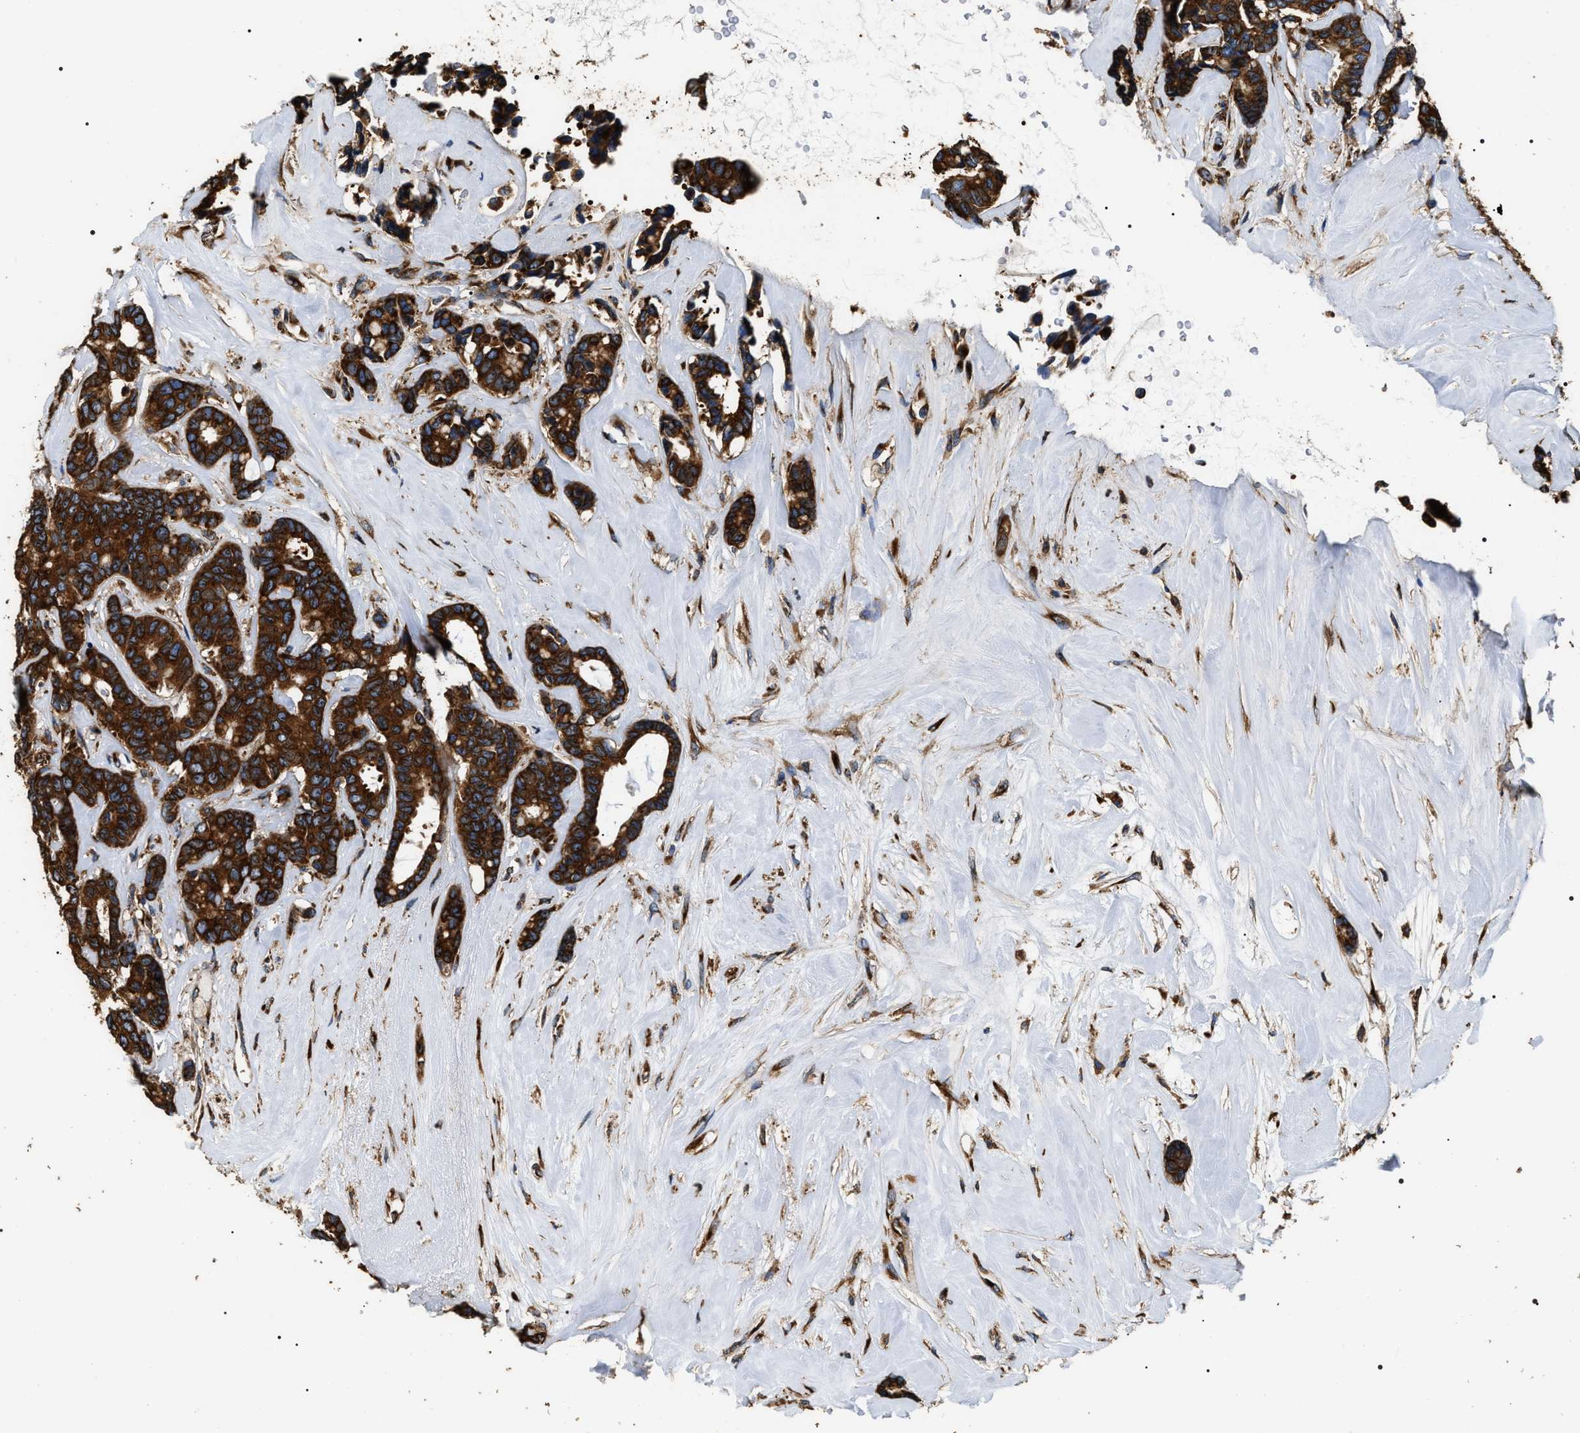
{"staining": {"intensity": "strong", "quantity": ">75%", "location": "cytoplasmic/membranous"}, "tissue": "breast cancer", "cell_type": "Tumor cells", "image_type": "cancer", "snomed": [{"axis": "morphology", "description": "Duct carcinoma"}, {"axis": "topography", "description": "Breast"}], "caption": "Breast cancer (intraductal carcinoma) stained with a brown dye reveals strong cytoplasmic/membranous positive positivity in about >75% of tumor cells.", "gene": "KTN1", "patient": {"sex": "female", "age": 87}}